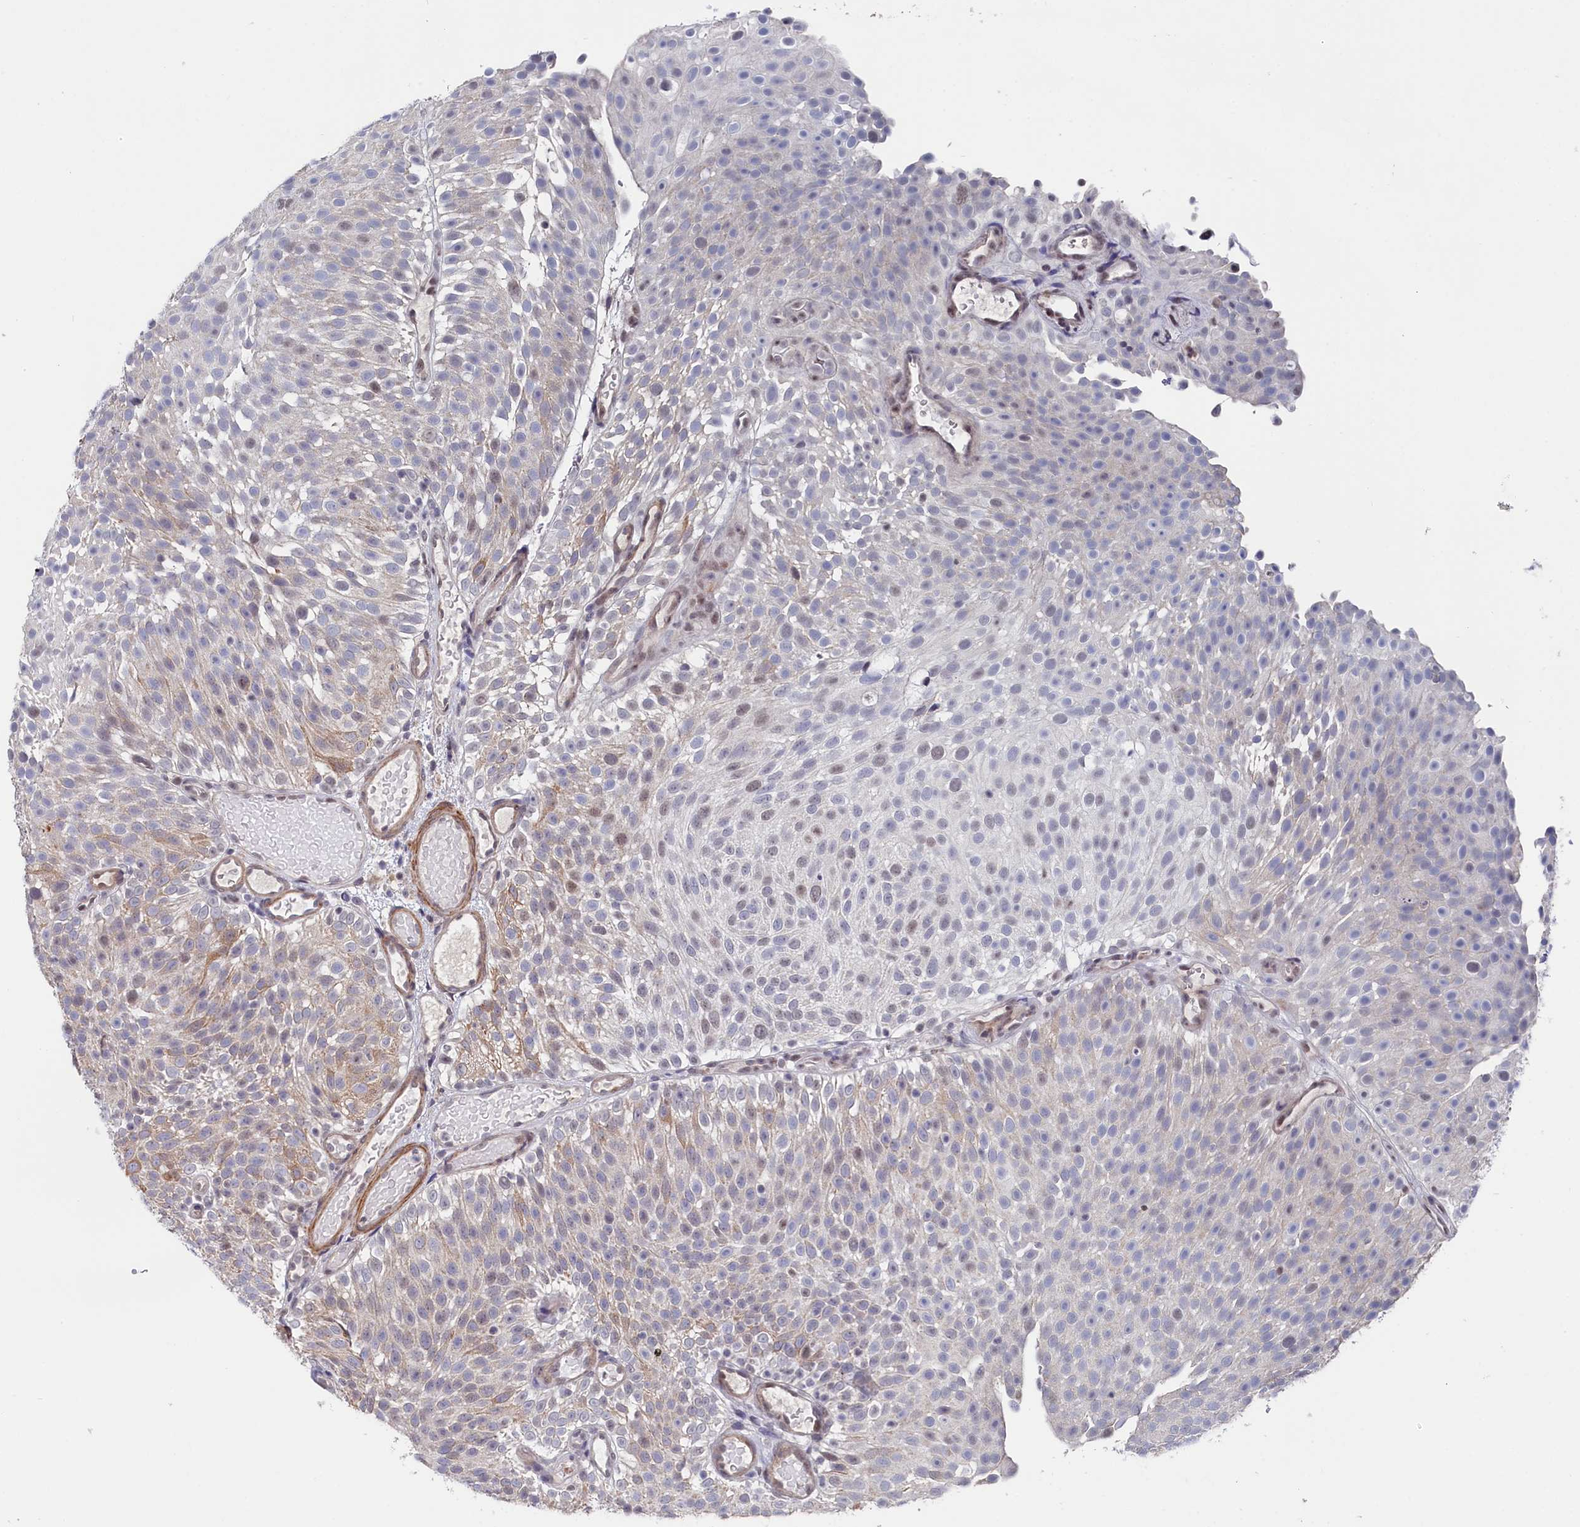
{"staining": {"intensity": "weak", "quantity": "<25%", "location": "cytoplasmic/membranous"}, "tissue": "urothelial cancer", "cell_type": "Tumor cells", "image_type": "cancer", "snomed": [{"axis": "morphology", "description": "Urothelial carcinoma, Low grade"}, {"axis": "topography", "description": "Urinary bladder"}], "caption": "High magnification brightfield microscopy of urothelial cancer stained with DAB (3,3'-diaminobenzidine) (brown) and counterstained with hematoxylin (blue): tumor cells show no significant expression.", "gene": "TIGD4", "patient": {"sex": "male", "age": 78}}